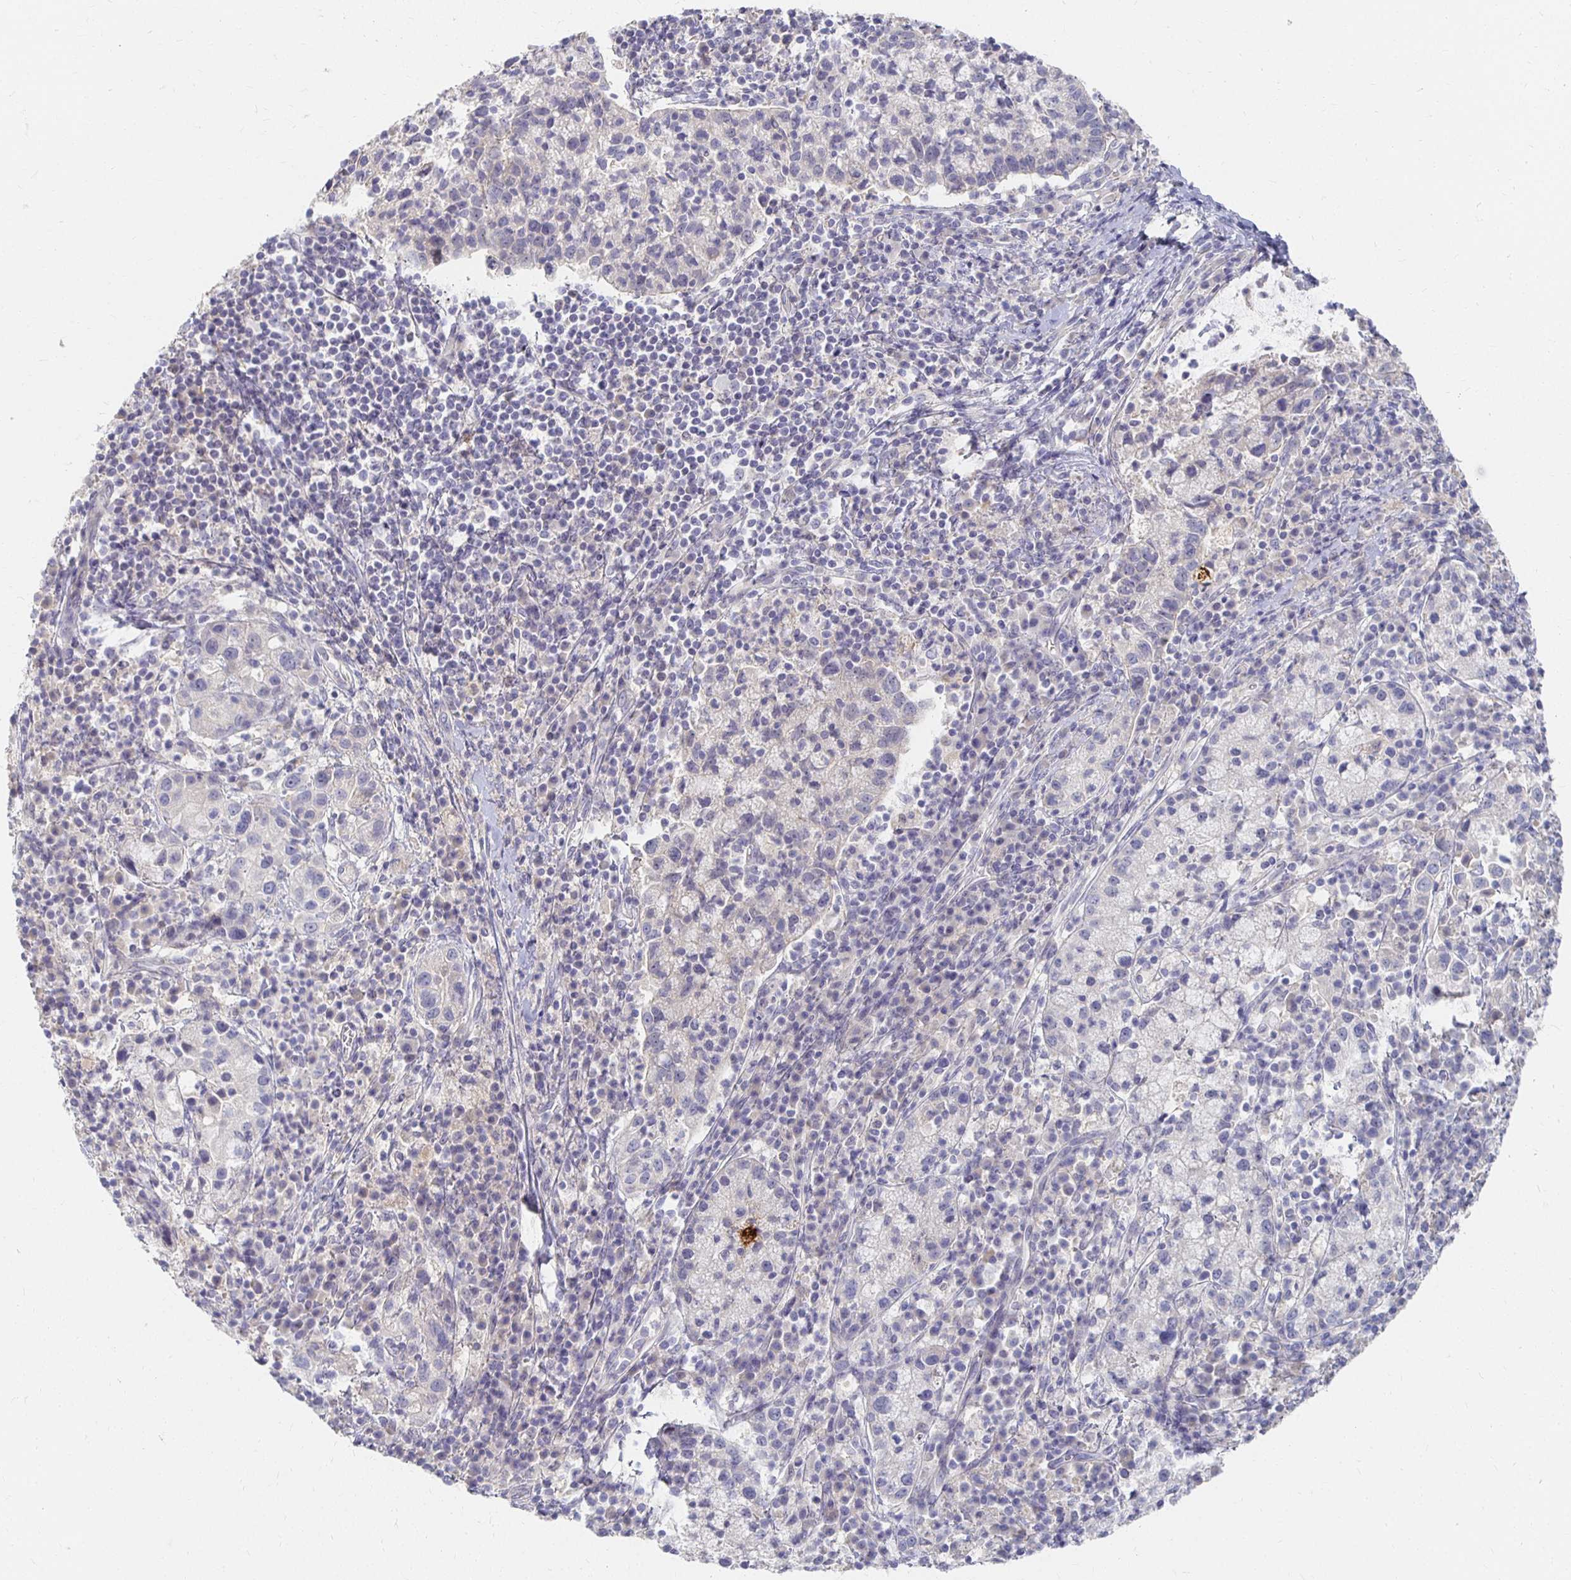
{"staining": {"intensity": "negative", "quantity": "none", "location": "none"}, "tissue": "cervical cancer", "cell_type": "Tumor cells", "image_type": "cancer", "snomed": [{"axis": "morphology", "description": "Normal tissue, NOS"}, {"axis": "morphology", "description": "Adenocarcinoma, NOS"}, {"axis": "topography", "description": "Cervix"}], "caption": "Immunohistochemistry micrograph of human cervical cancer (adenocarcinoma) stained for a protein (brown), which shows no expression in tumor cells. Brightfield microscopy of immunohistochemistry stained with DAB (brown) and hematoxylin (blue), captured at high magnification.", "gene": "FKRP", "patient": {"sex": "female", "age": 44}}